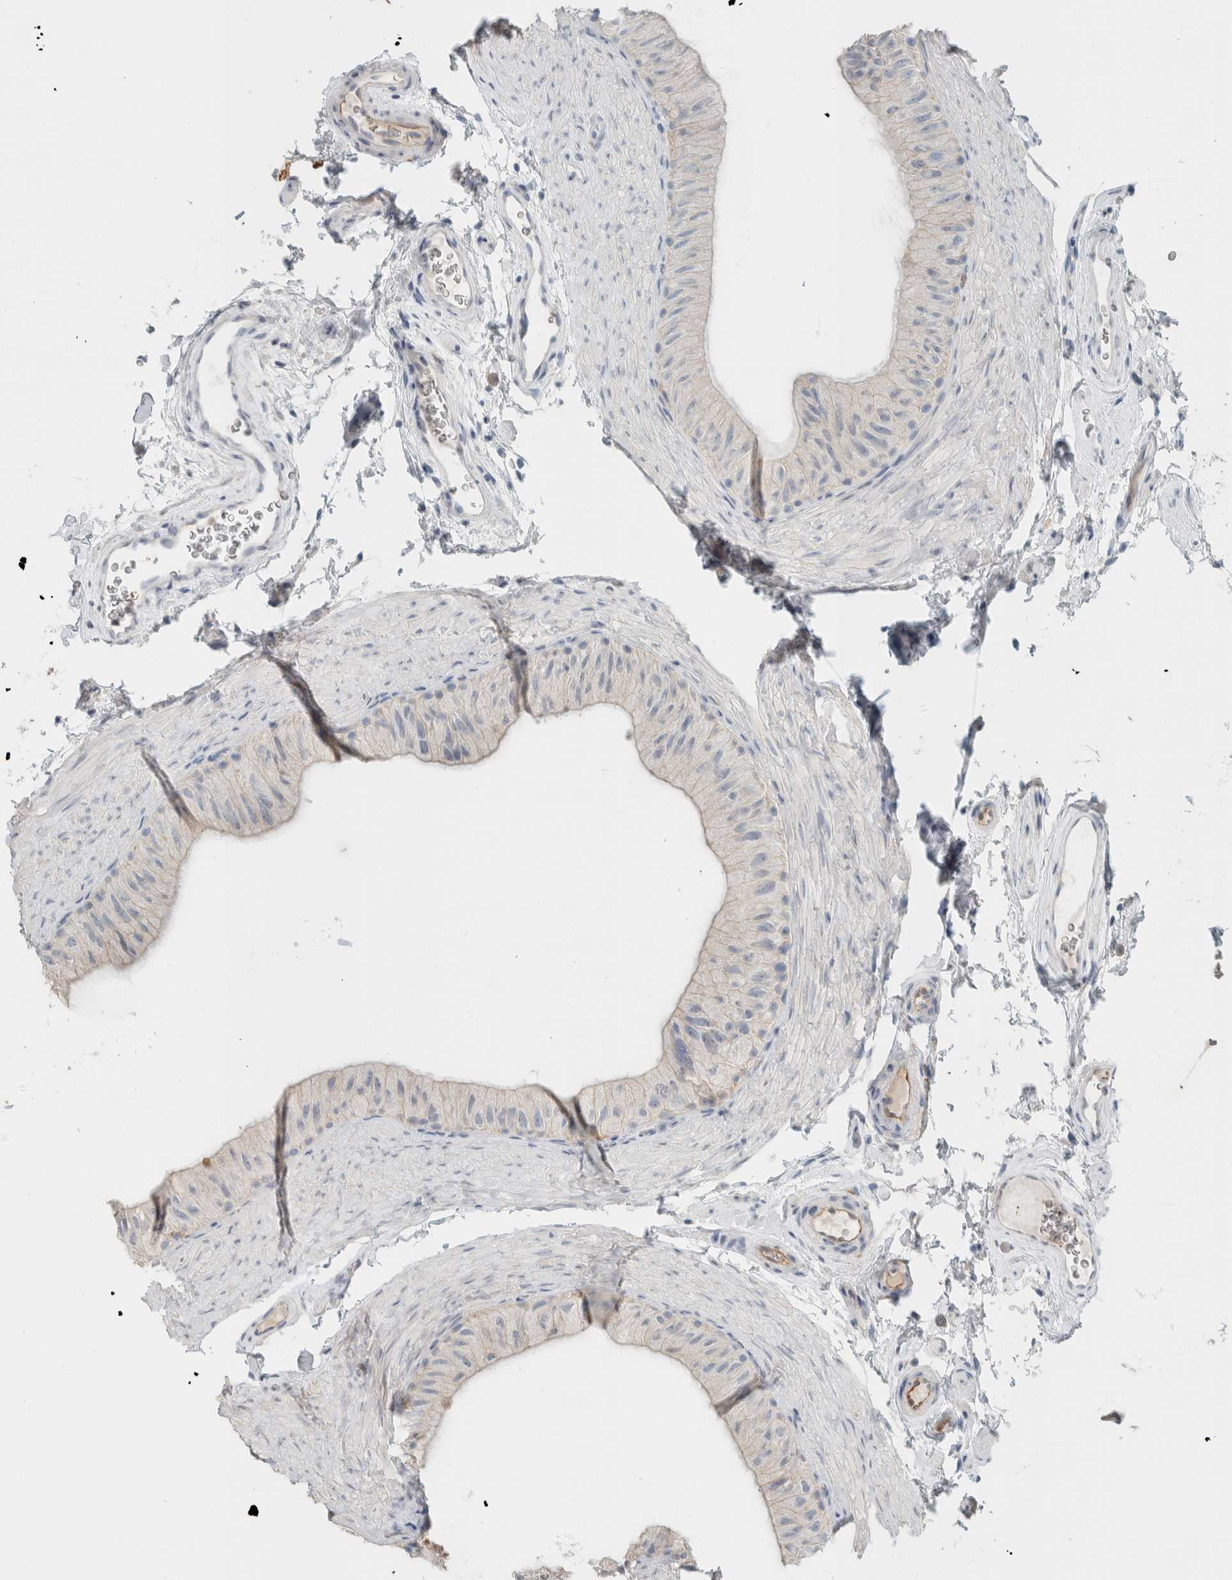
{"staining": {"intensity": "negative", "quantity": "none", "location": "none"}, "tissue": "epididymis", "cell_type": "Glandular cells", "image_type": "normal", "snomed": [{"axis": "morphology", "description": "Normal tissue, NOS"}, {"axis": "topography", "description": "Epididymis"}], "caption": "Immunohistochemistry micrograph of unremarkable human epididymis stained for a protein (brown), which shows no positivity in glandular cells.", "gene": "SCIN", "patient": {"sex": "male", "age": 49}}